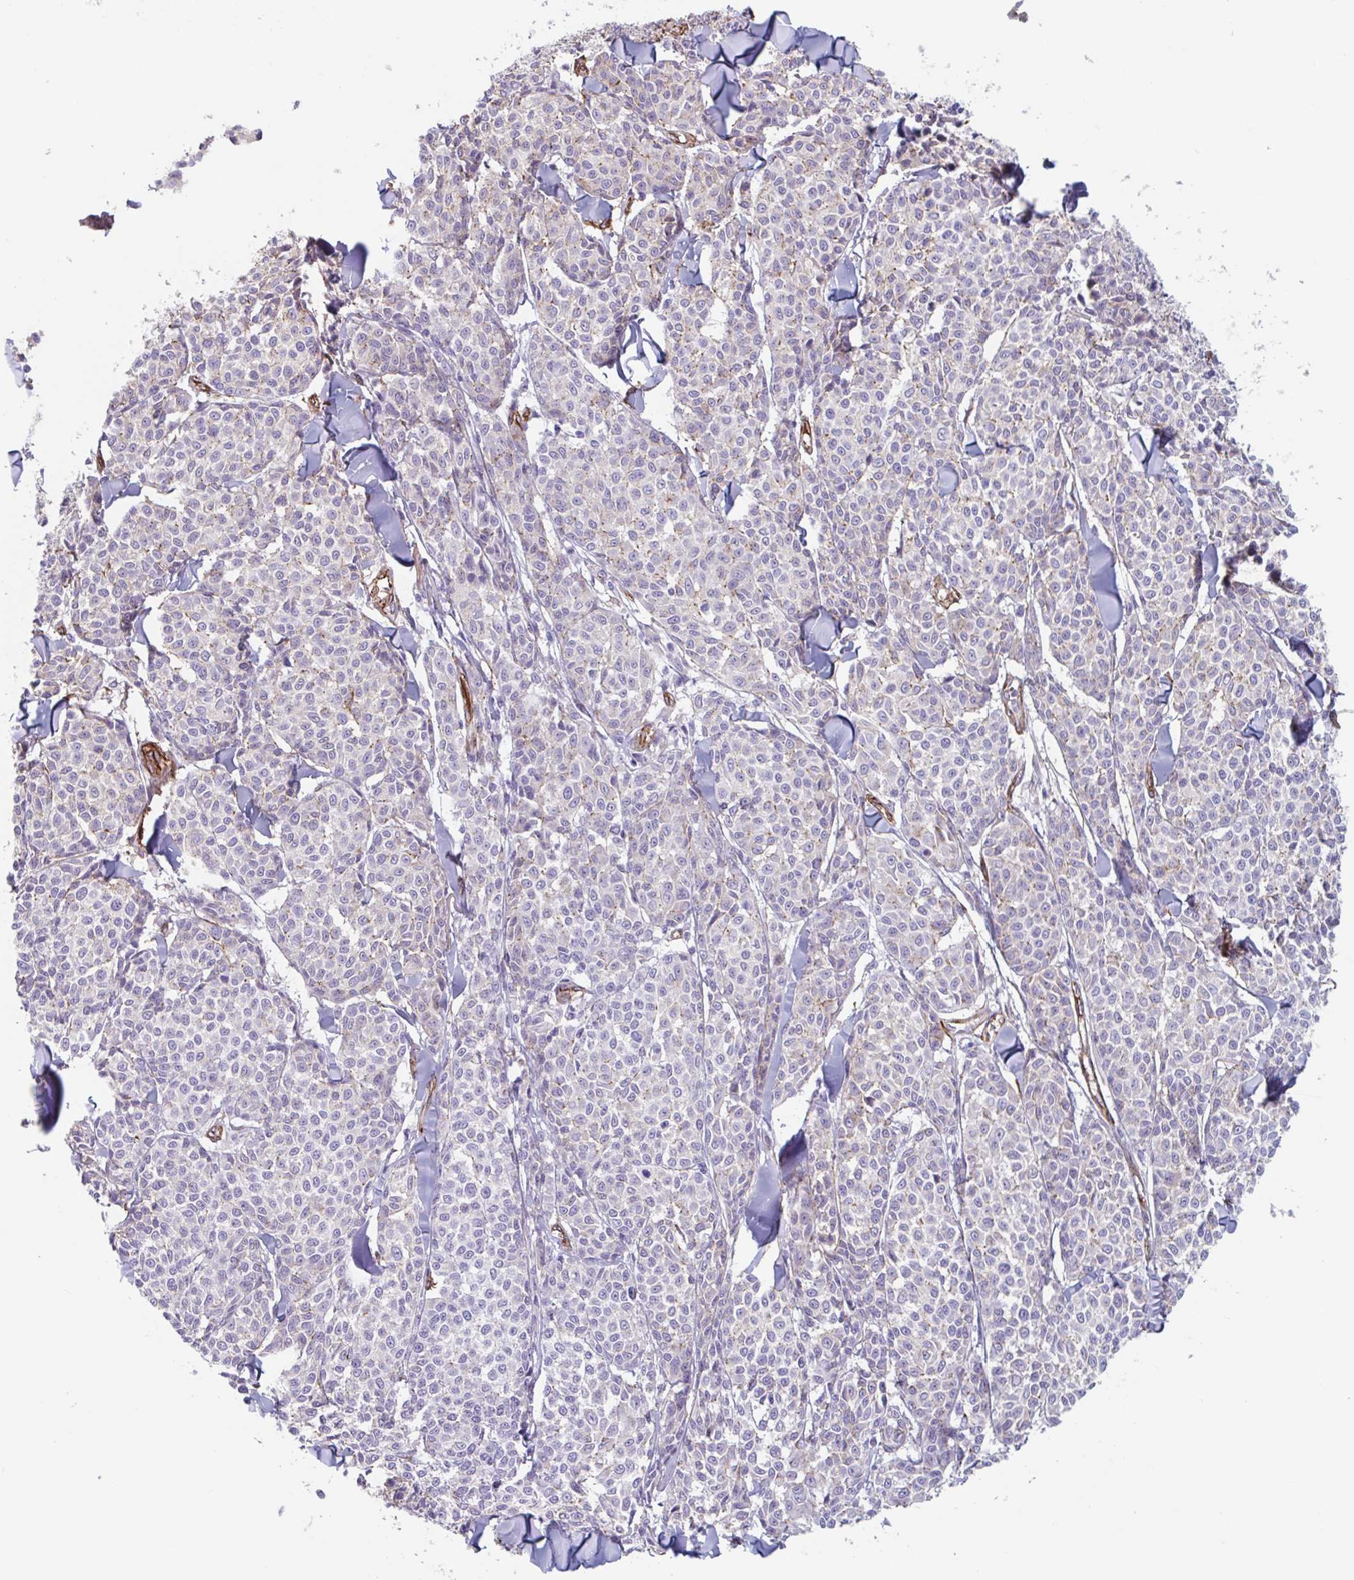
{"staining": {"intensity": "negative", "quantity": "none", "location": "none"}, "tissue": "melanoma", "cell_type": "Tumor cells", "image_type": "cancer", "snomed": [{"axis": "morphology", "description": "Malignant melanoma, NOS"}, {"axis": "topography", "description": "Skin"}], "caption": "IHC micrograph of neoplastic tissue: melanoma stained with DAB (3,3'-diaminobenzidine) exhibits no significant protein expression in tumor cells.", "gene": "CITED4", "patient": {"sex": "male", "age": 46}}